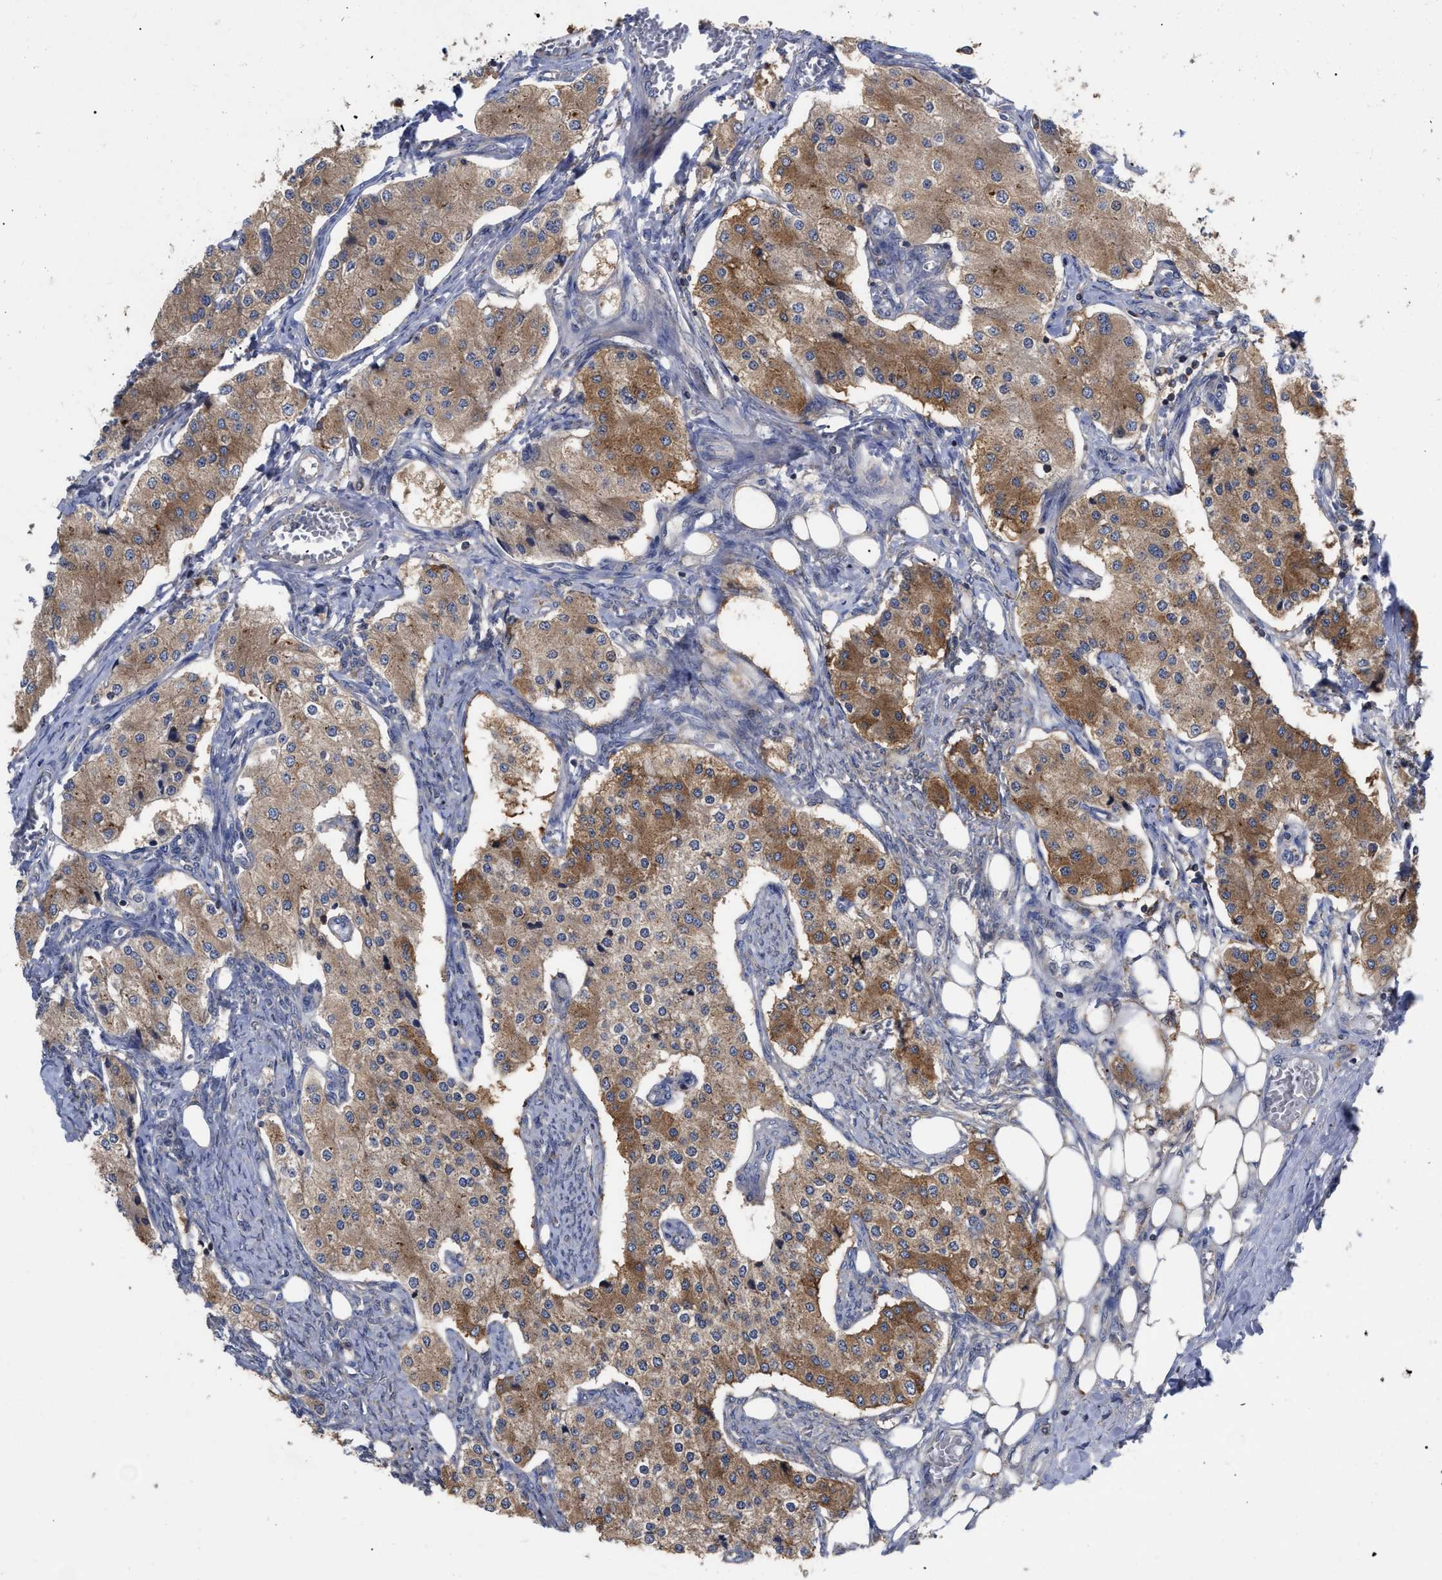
{"staining": {"intensity": "moderate", "quantity": ">75%", "location": "cytoplasmic/membranous"}, "tissue": "carcinoid", "cell_type": "Tumor cells", "image_type": "cancer", "snomed": [{"axis": "morphology", "description": "Carcinoid, malignant, NOS"}, {"axis": "topography", "description": "Colon"}], "caption": "Brown immunohistochemical staining in human carcinoid exhibits moderate cytoplasmic/membranous staining in approximately >75% of tumor cells.", "gene": "RAP1GDS1", "patient": {"sex": "female", "age": 52}}